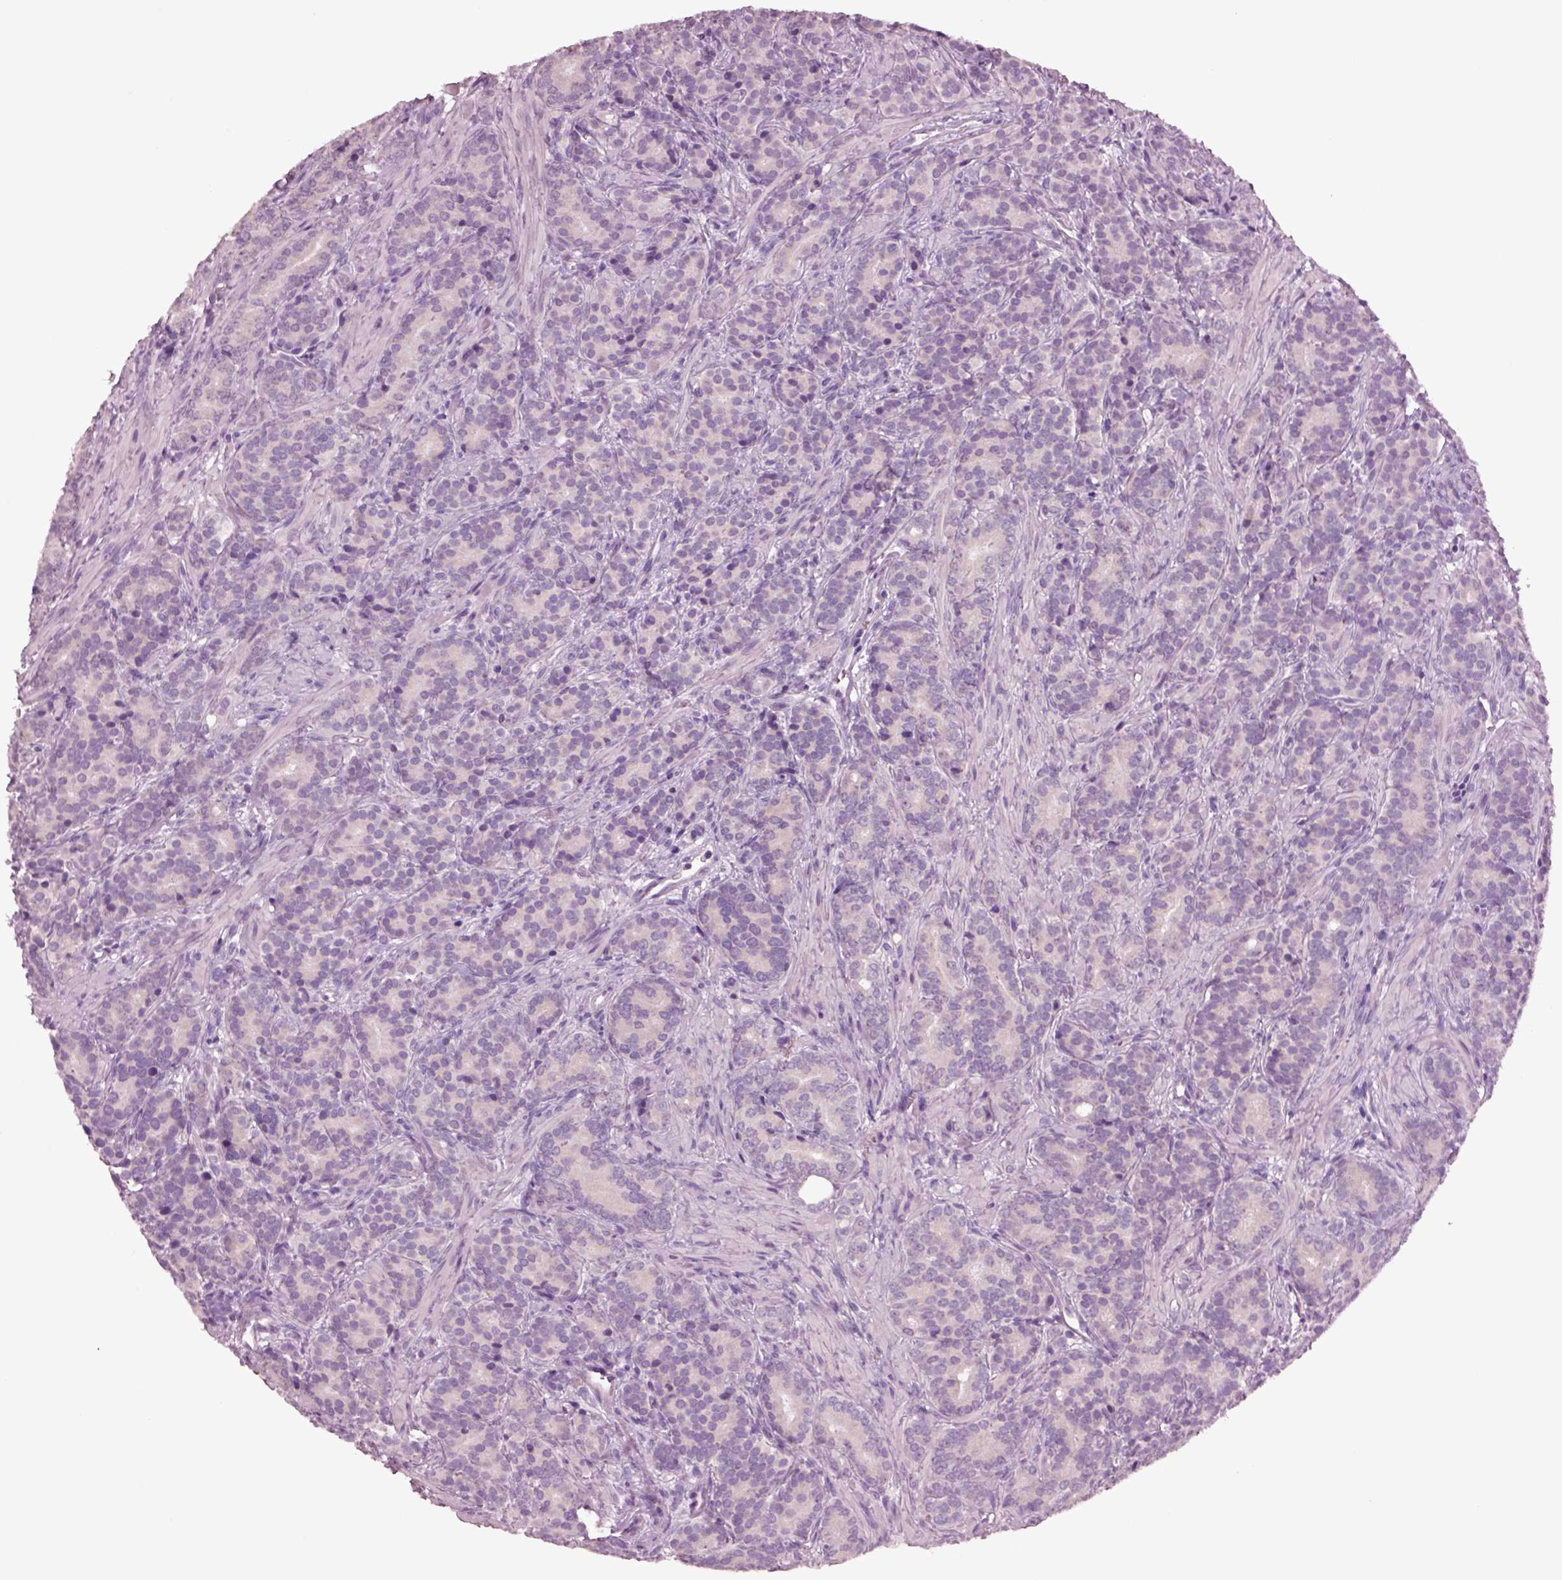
{"staining": {"intensity": "negative", "quantity": "none", "location": "none"}, "tissue": "prostate cancer", "cell_type": "Tumor cells", "image_type": "cancer", "snomed": [{"axis": "morphology", "description": "Adenocarcinoma, High grade"}, {"axis": "topography", "description": "Prostate"}], "caption": "This is an immunohistochemistry (IHC) image of human prostate high-grade adenocarcinoma. There is no expression in tumor cells.", "gene": "CLPSL1", "patient": {"sex": "male", "age": 84}}